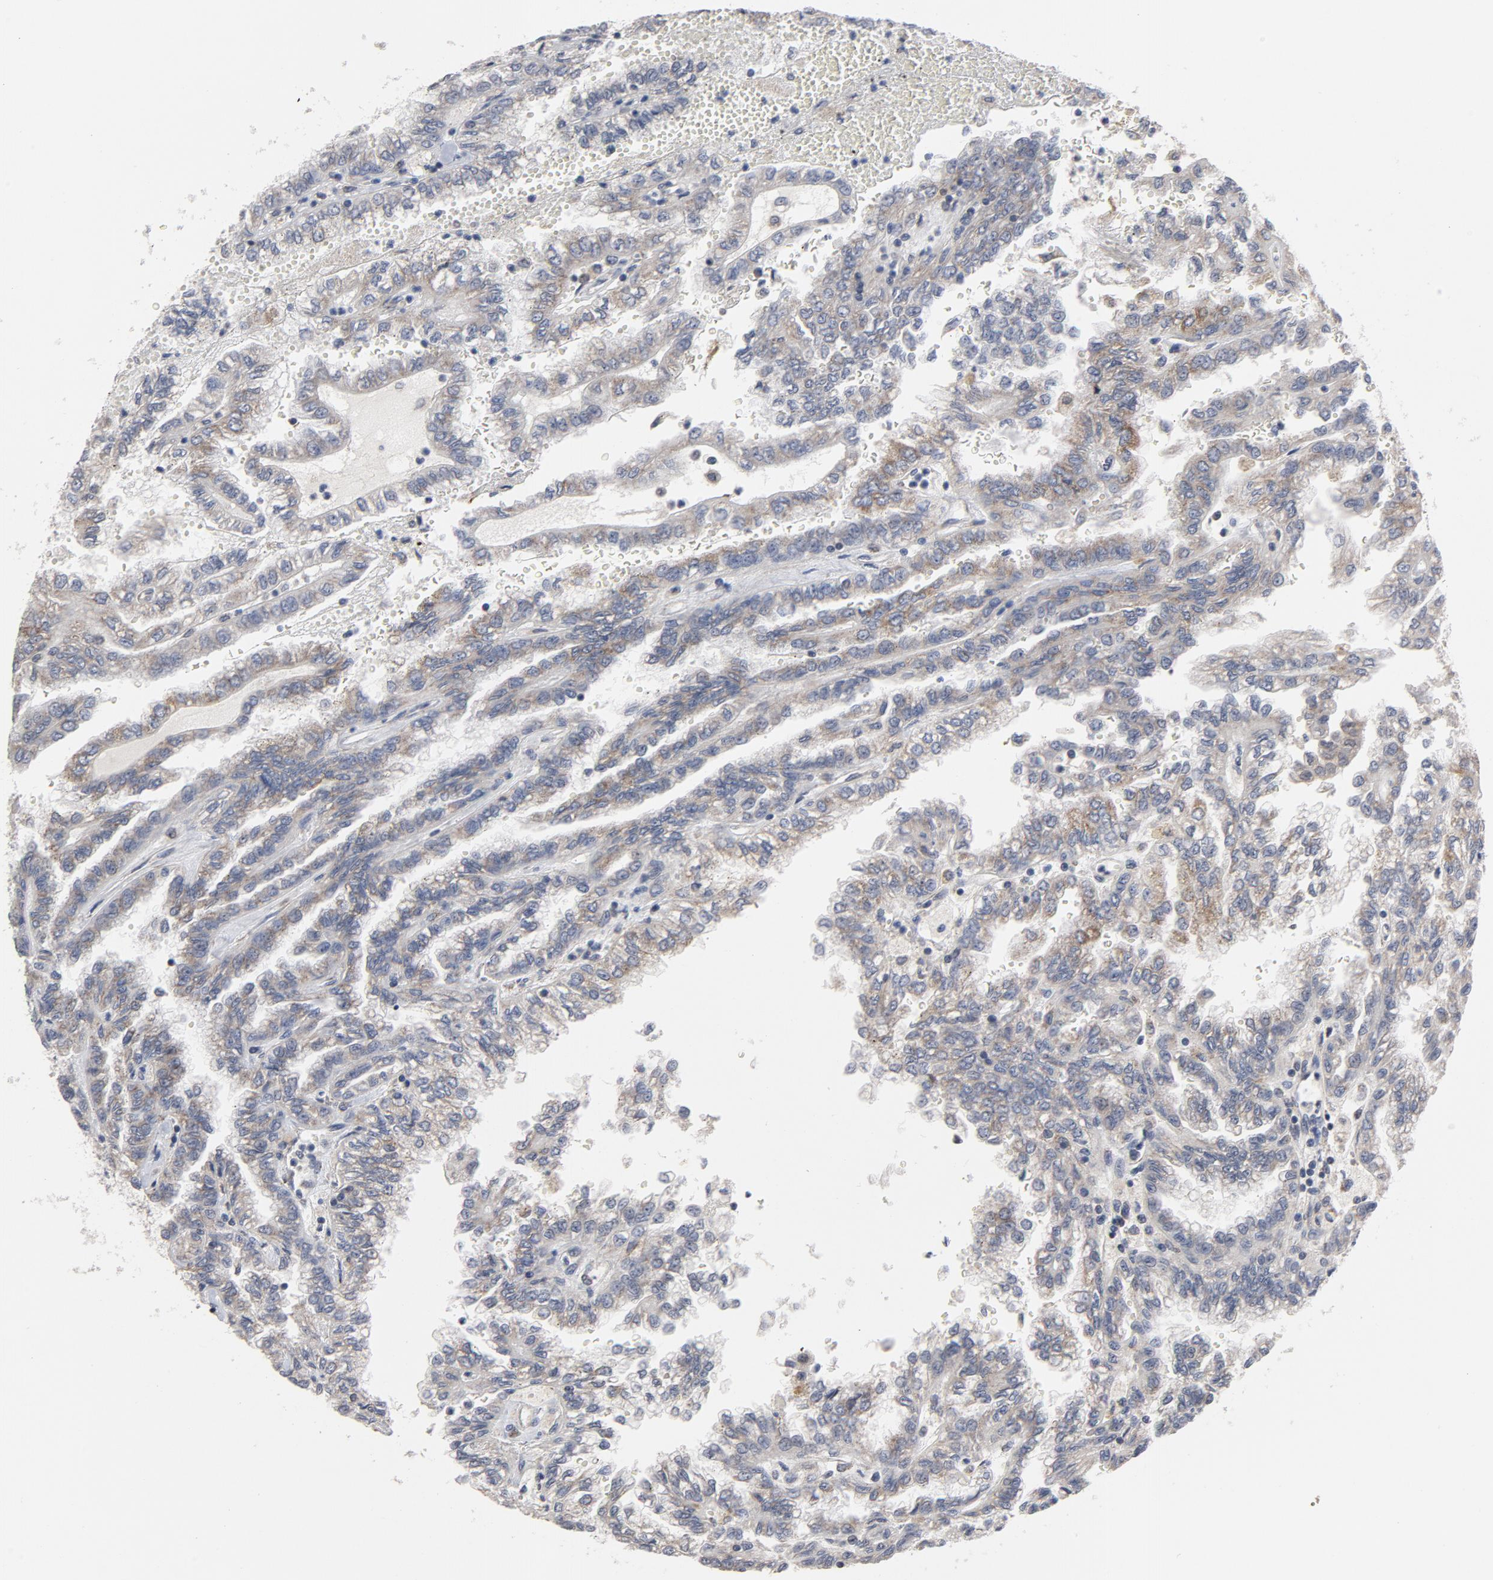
{"staining": {"intensity": "moderate", "quantity": "<25%", "location": "cytoplasmic/membranous"}, "tissue": "renal cancer", "cell_type": "Tumor cells", "image_type": "cancer", "snomed": [{"axis": "morphology", "description": "Inflammation, NOS"}, {"axis": "morphology", "description": "Adenocarcinoma, NOS"}, {"axis": "topography", "description": "Kidney"}], "caption": "High-power microscopy captured an immunohistochemistry image of renal cancer (adenocarcinoma), revealing moderate cytoplasmic/membranous staining in approximately <25% of tumor cells.", "gene": "PPP1R1B", "patient": {"sex": "male", "age": 68}}